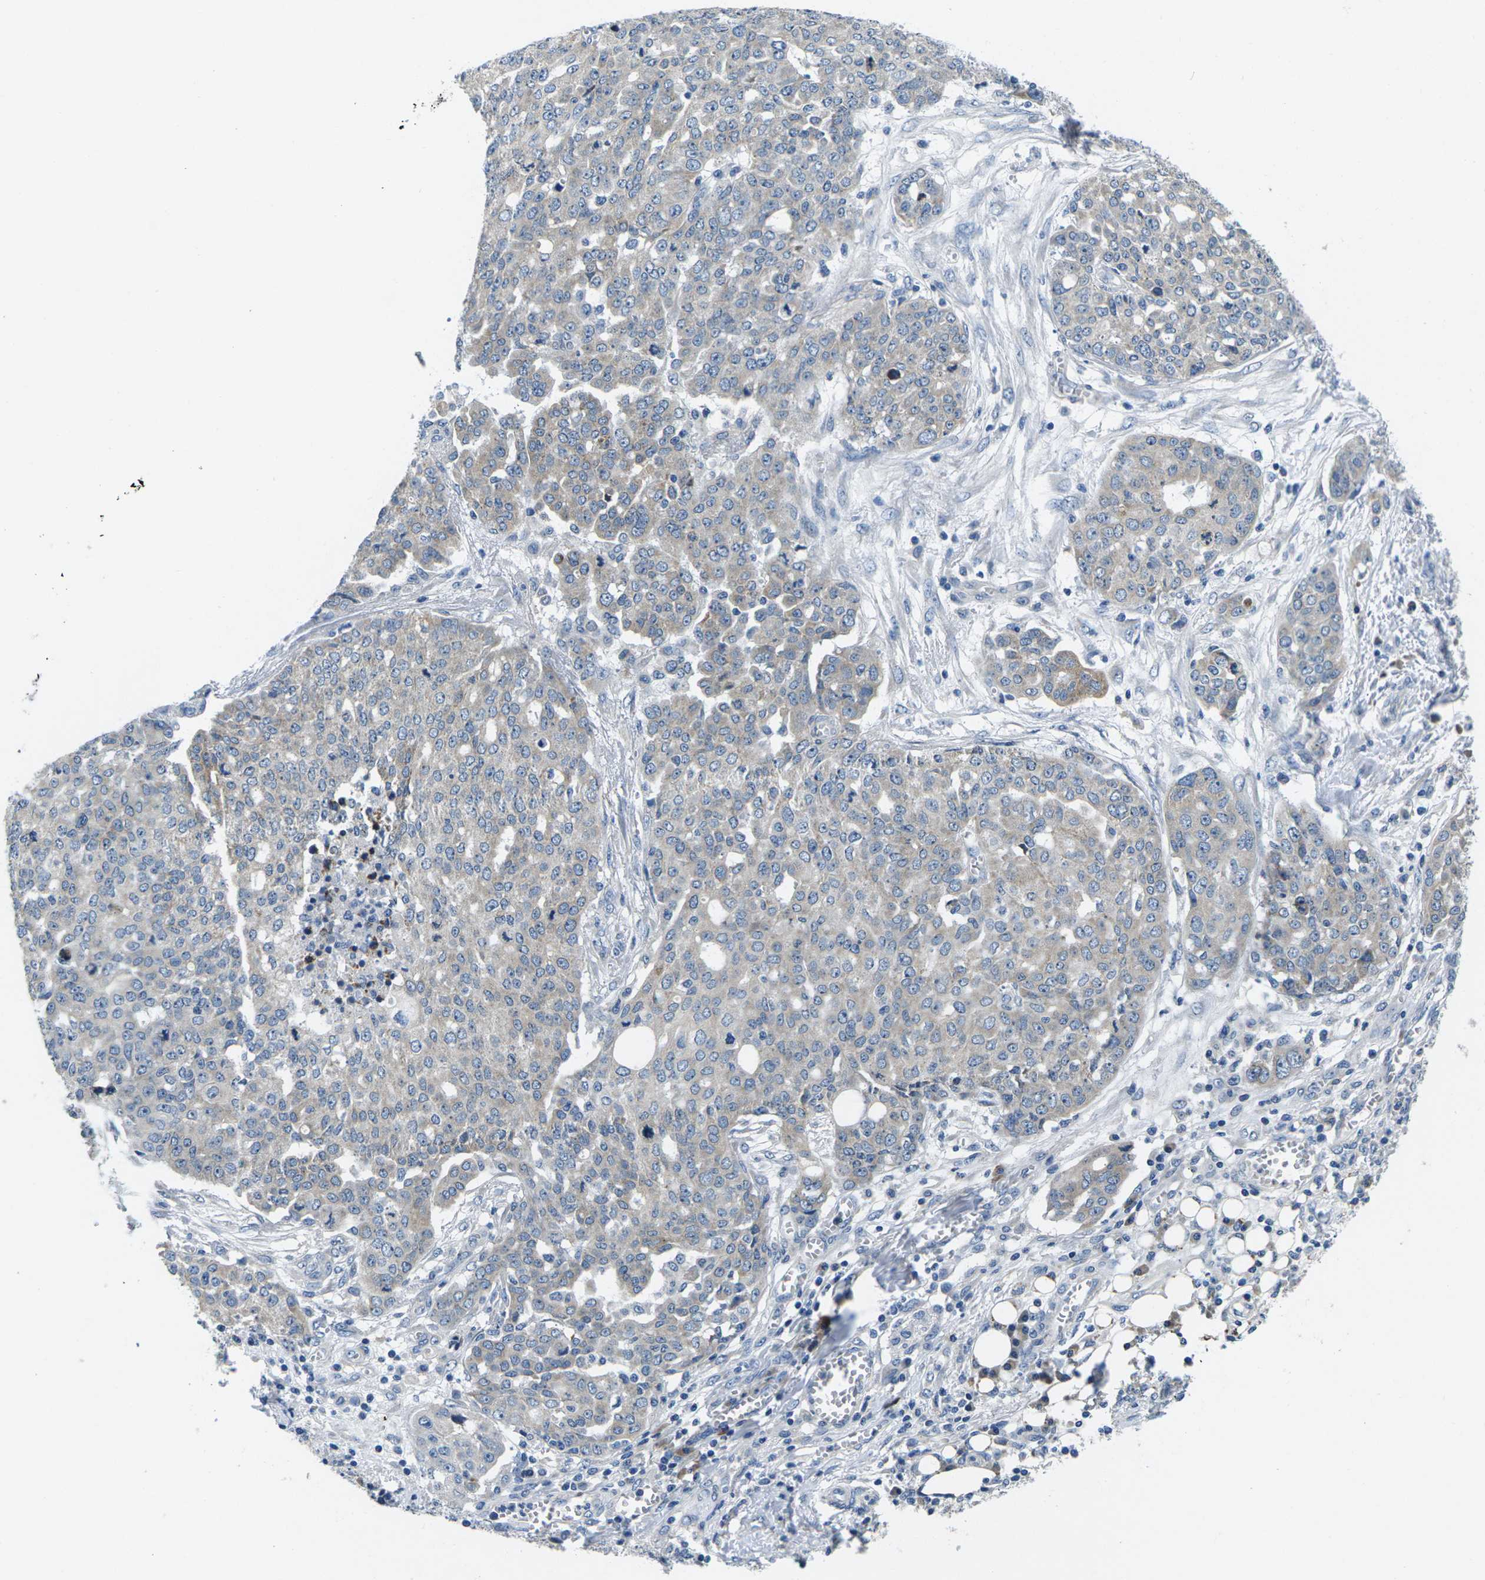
{"staining": {"intensity": "negative", "quantity": "none", "location": "none"}, "tissue": "ovarian cancer", "cell_type": "Tumor cells", "image_type": "cancer", "snomed": [{"axis": "morphology", "description": "Cystadenocarcinoma, serous, NOS"}, {"axis": "topography", "description": "Soft tissue"}, {"axis": "topography", "description": "Ovary"}], "caption": "Histopathology image shows no protein expression in tumor cells of ovarian serous cystadenocarcinoma tissue. (DAB (3,3'-diaminobenzidine) IHC with hematoxylin counter stain).", "gene": "ERGIC3", "patient": {"sex": "female", "age": 57}}